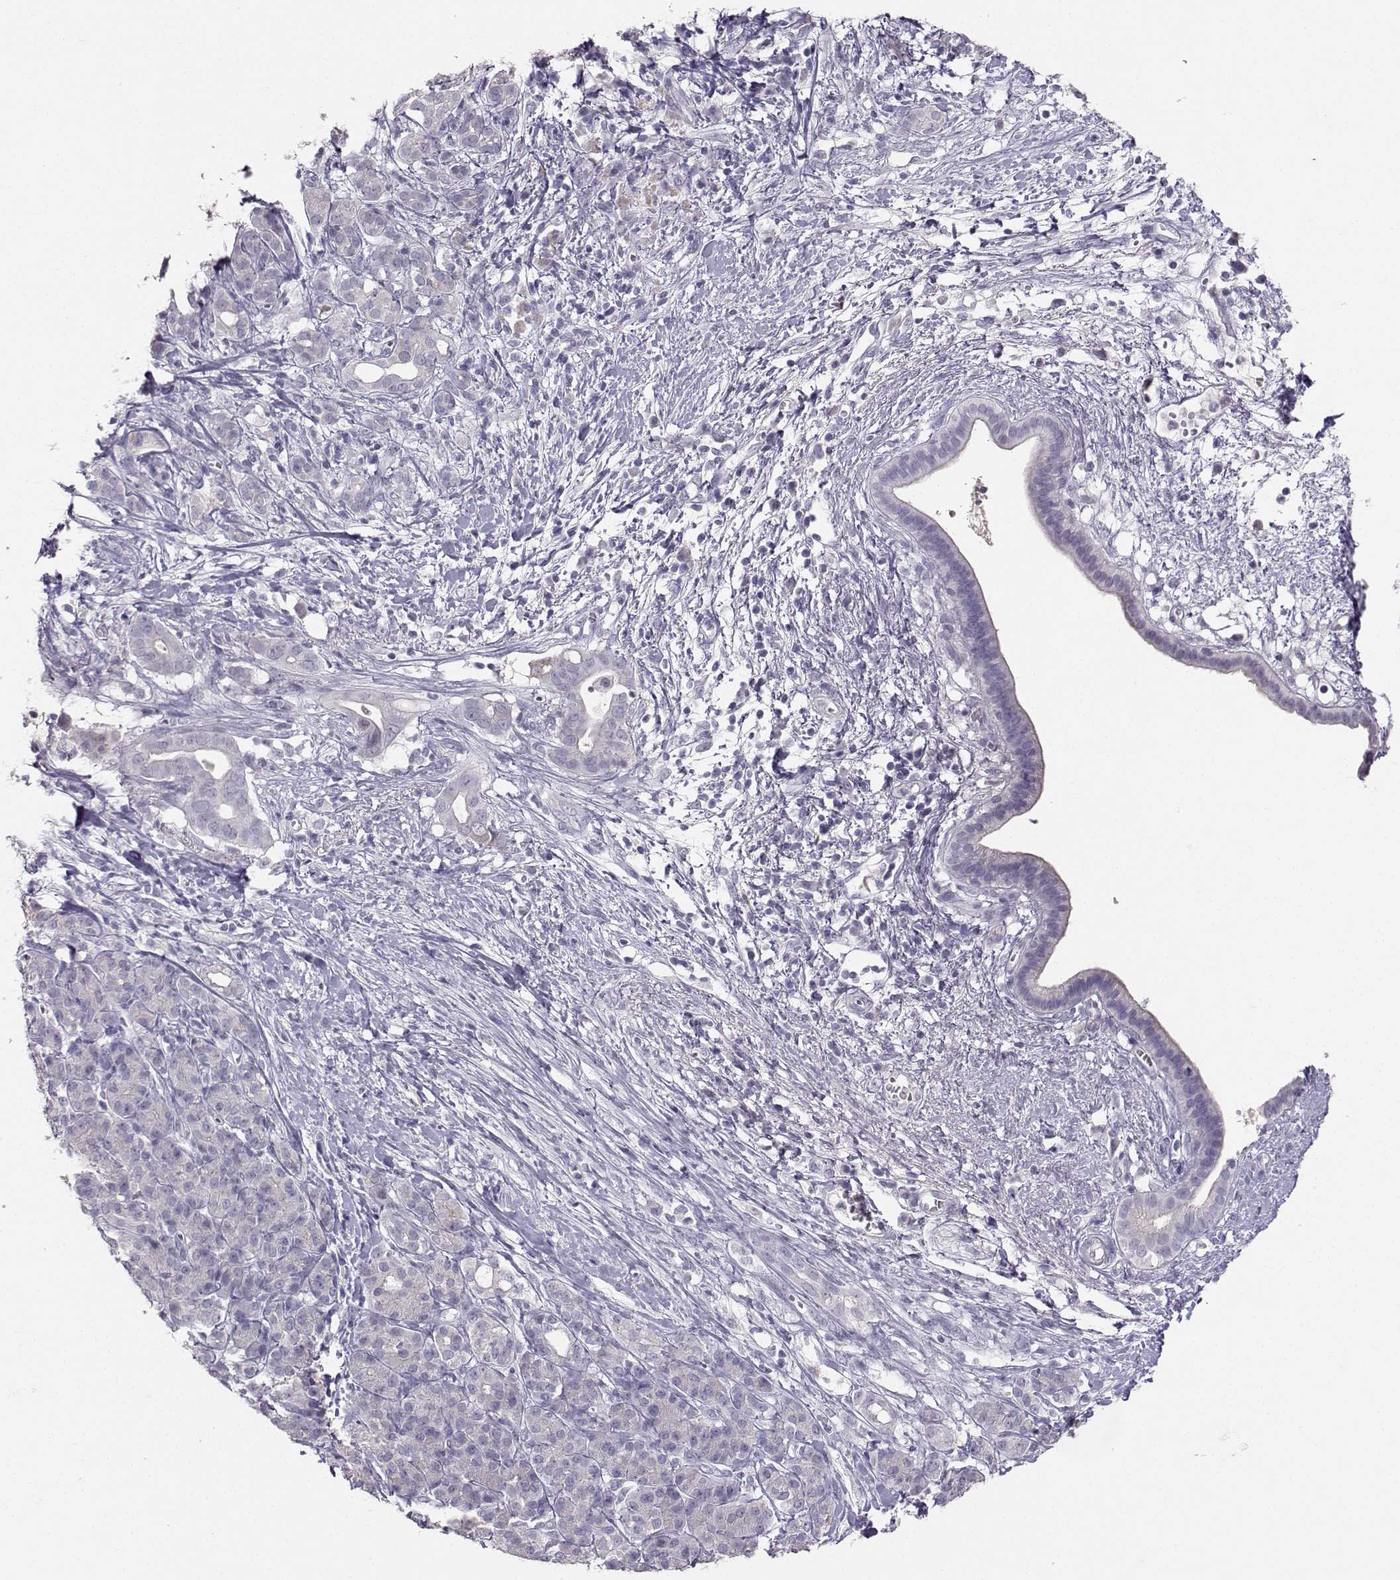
{"staining": {"intensity": "negative", "quantity": "none", "location": "none"}, "tissue": "pancreatic cancer", "cell_type": "Tumor cells", "image_type": "cancer", "snomed": [{"axis": "morphology", "description": "Adenocarcinoma, NOS"}, {"axis": "topography", "description": "Pancreas"}], "caption": "The histopathology image shows no staining of tumor cells in pancreatic cancer. The staining is performed using DAB brown chromogen with nuclei counter-stained in using hematoxylin.", "gene": "PKP2", "patient": {"sex": "male", "age": 61}}